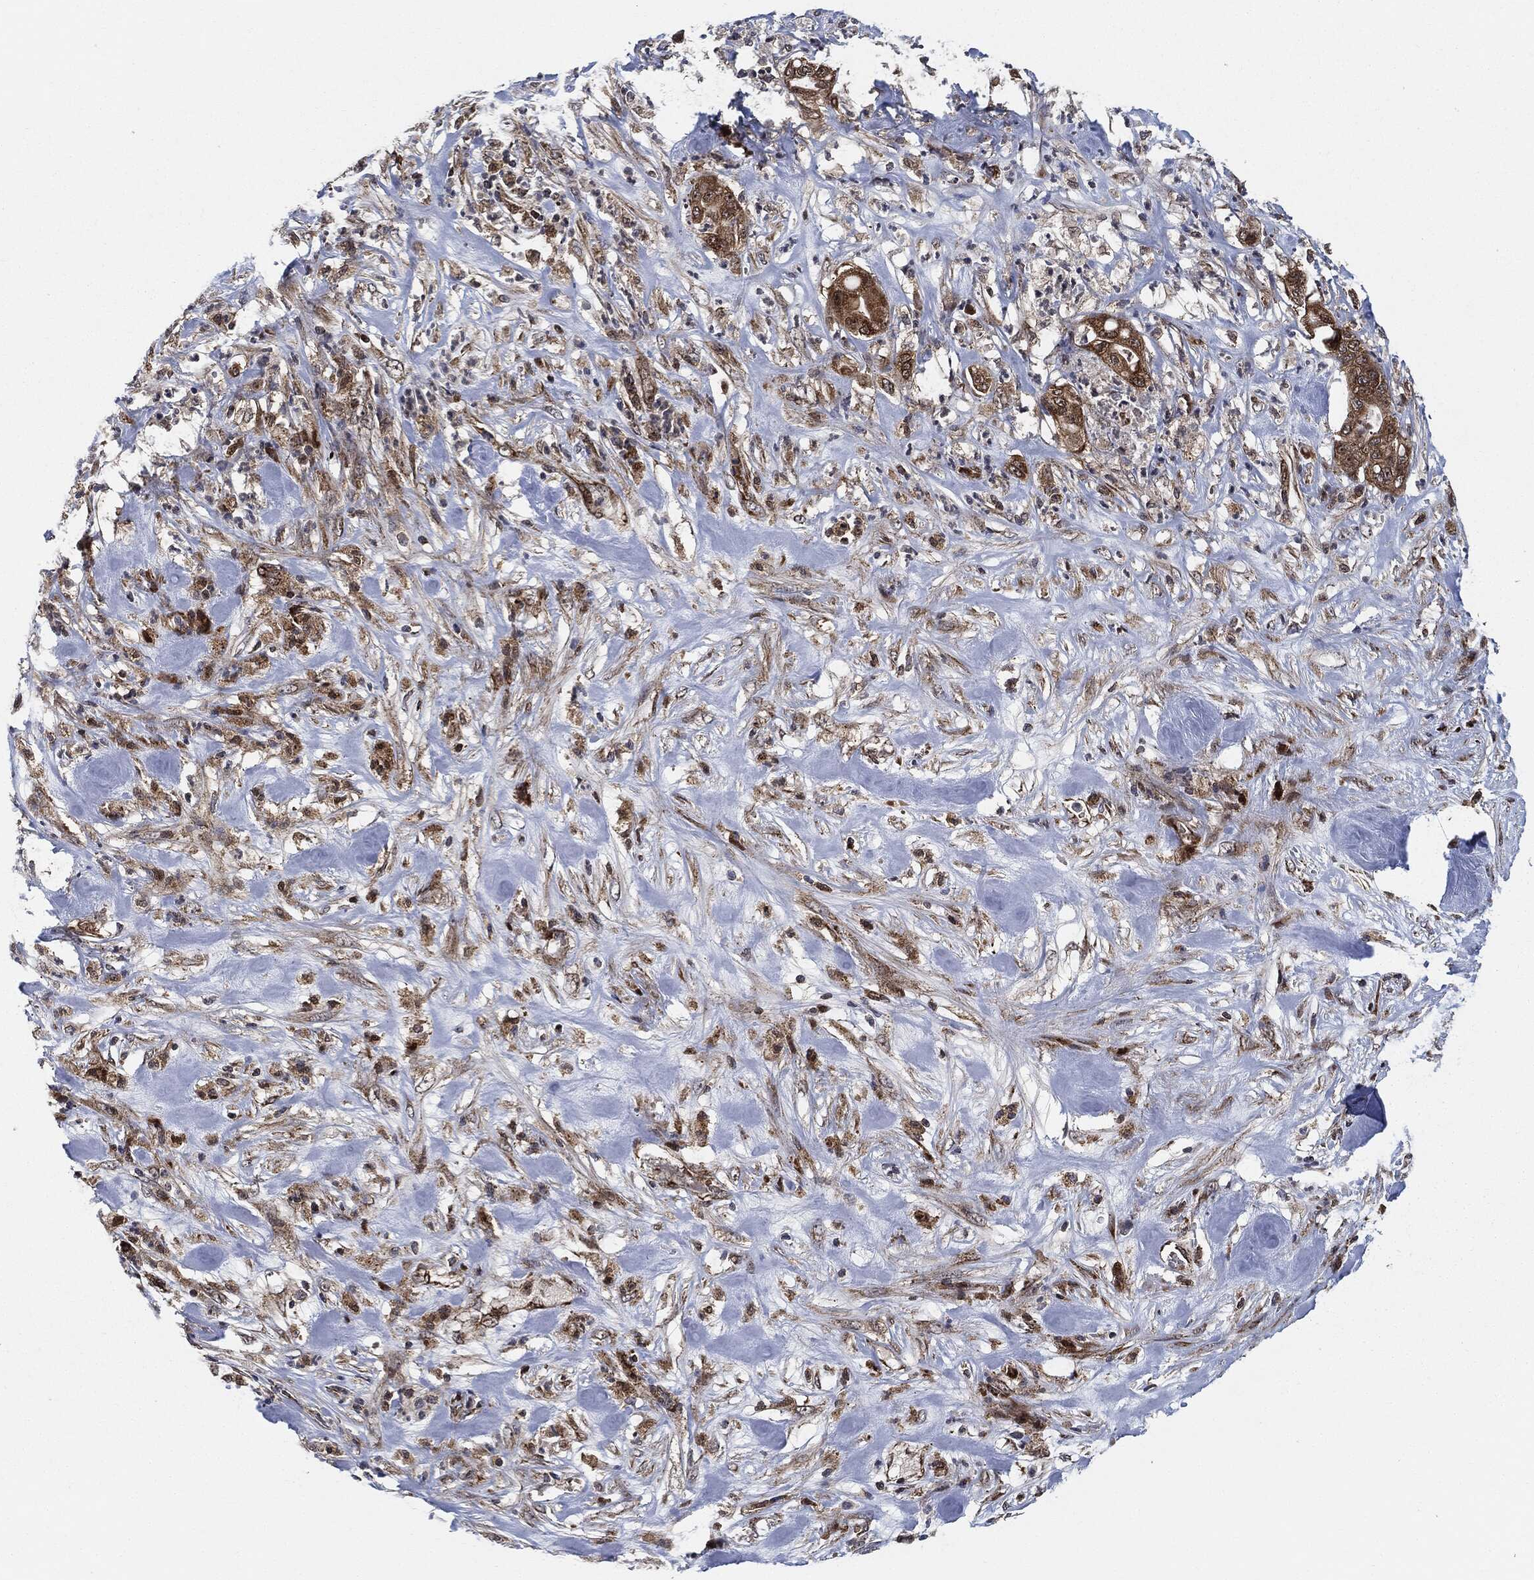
{"staining": {"intensity": "strong", "quantity": ">75%", "location": "cytoplasmic/membranous"}, "tissue": "pancreatic cancer", "cell_type": "Tumor cells", "image_type": "cancer", "snomed": [{"axis": "morphology", "description": "Adenocarcinoma, NOS"}, {"axis": "topography", "description": "Pancreas"}], "caption": "This photomicrograph displays immunohistochemistry staining of pancreatic cancer (adenocarcinoma), with high strong cytoplasmic/membranous expression in approximately >75% of tumor cells.", "gene": "RNASEL", "patient": {"sex": "male", "age": 71}}